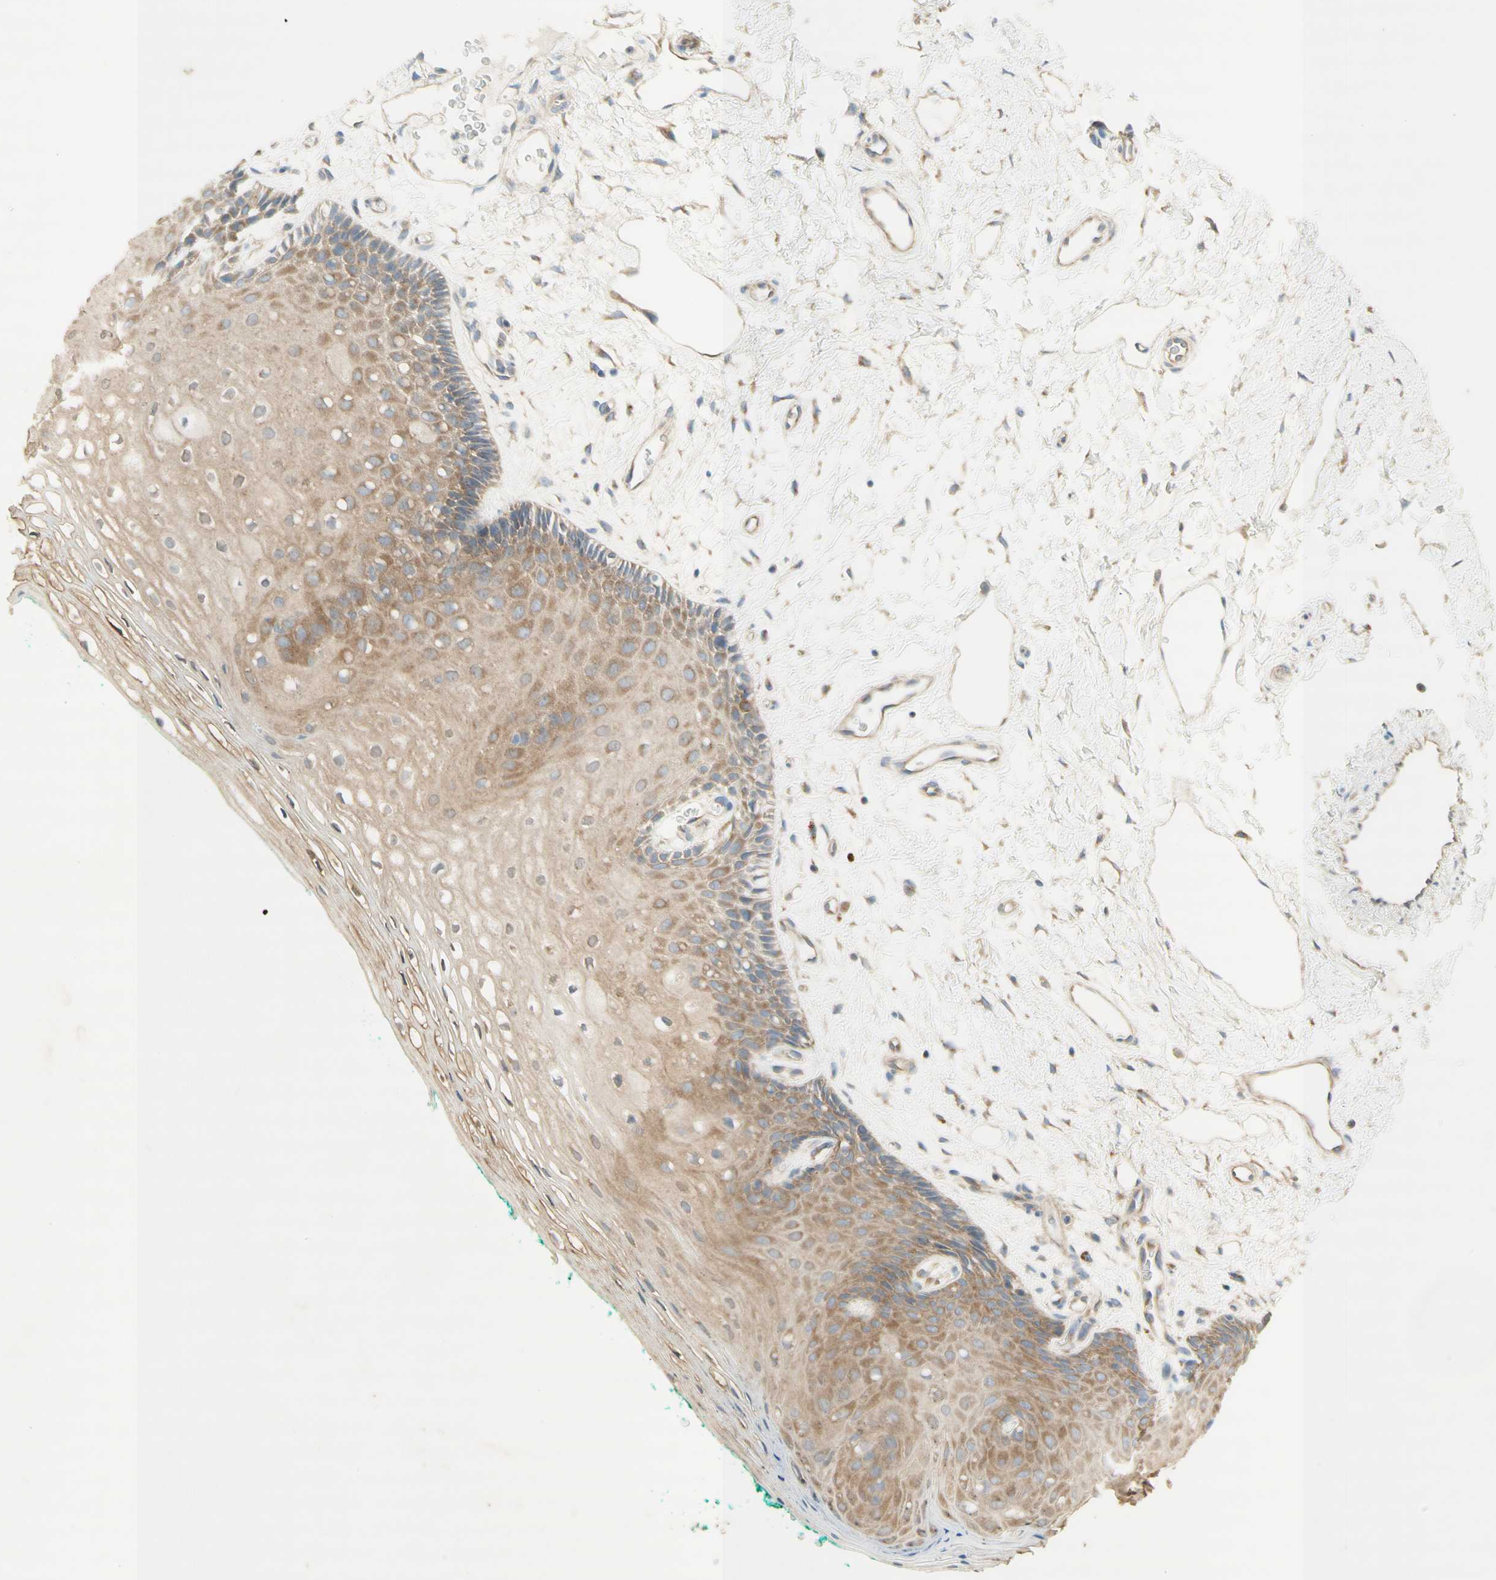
{"staining": {"intensity": "weak", "quantity": "25%-75%", "location": "cytoplasmic/membranous"}, "tissue": "oral mucosa", "cell_type": "Squamous epithelial cells", "image_type": "normal", "snomed": [{"axis": "morphology", "description": "Normal tissue, NOS"}, {"axis": "topography", "description": "Skeletal muscle"}, {"axis": "topography", "description": "Oral tissue"}, {"axis": "topography", "description": "Peripheral nerve tissue"}], "caption": "Protein positivity by immunohistochemistry (IHC) shows weak cytoplasmic/membranous expression in approximately 25%-75% of squamous epithelial cells in benign oral mucosa. (DAB IHC, brown staining for protein, blue staining for nuclei).", "gene": "DYNC1H1", "patient": {"sex": "female", "age": 84}}